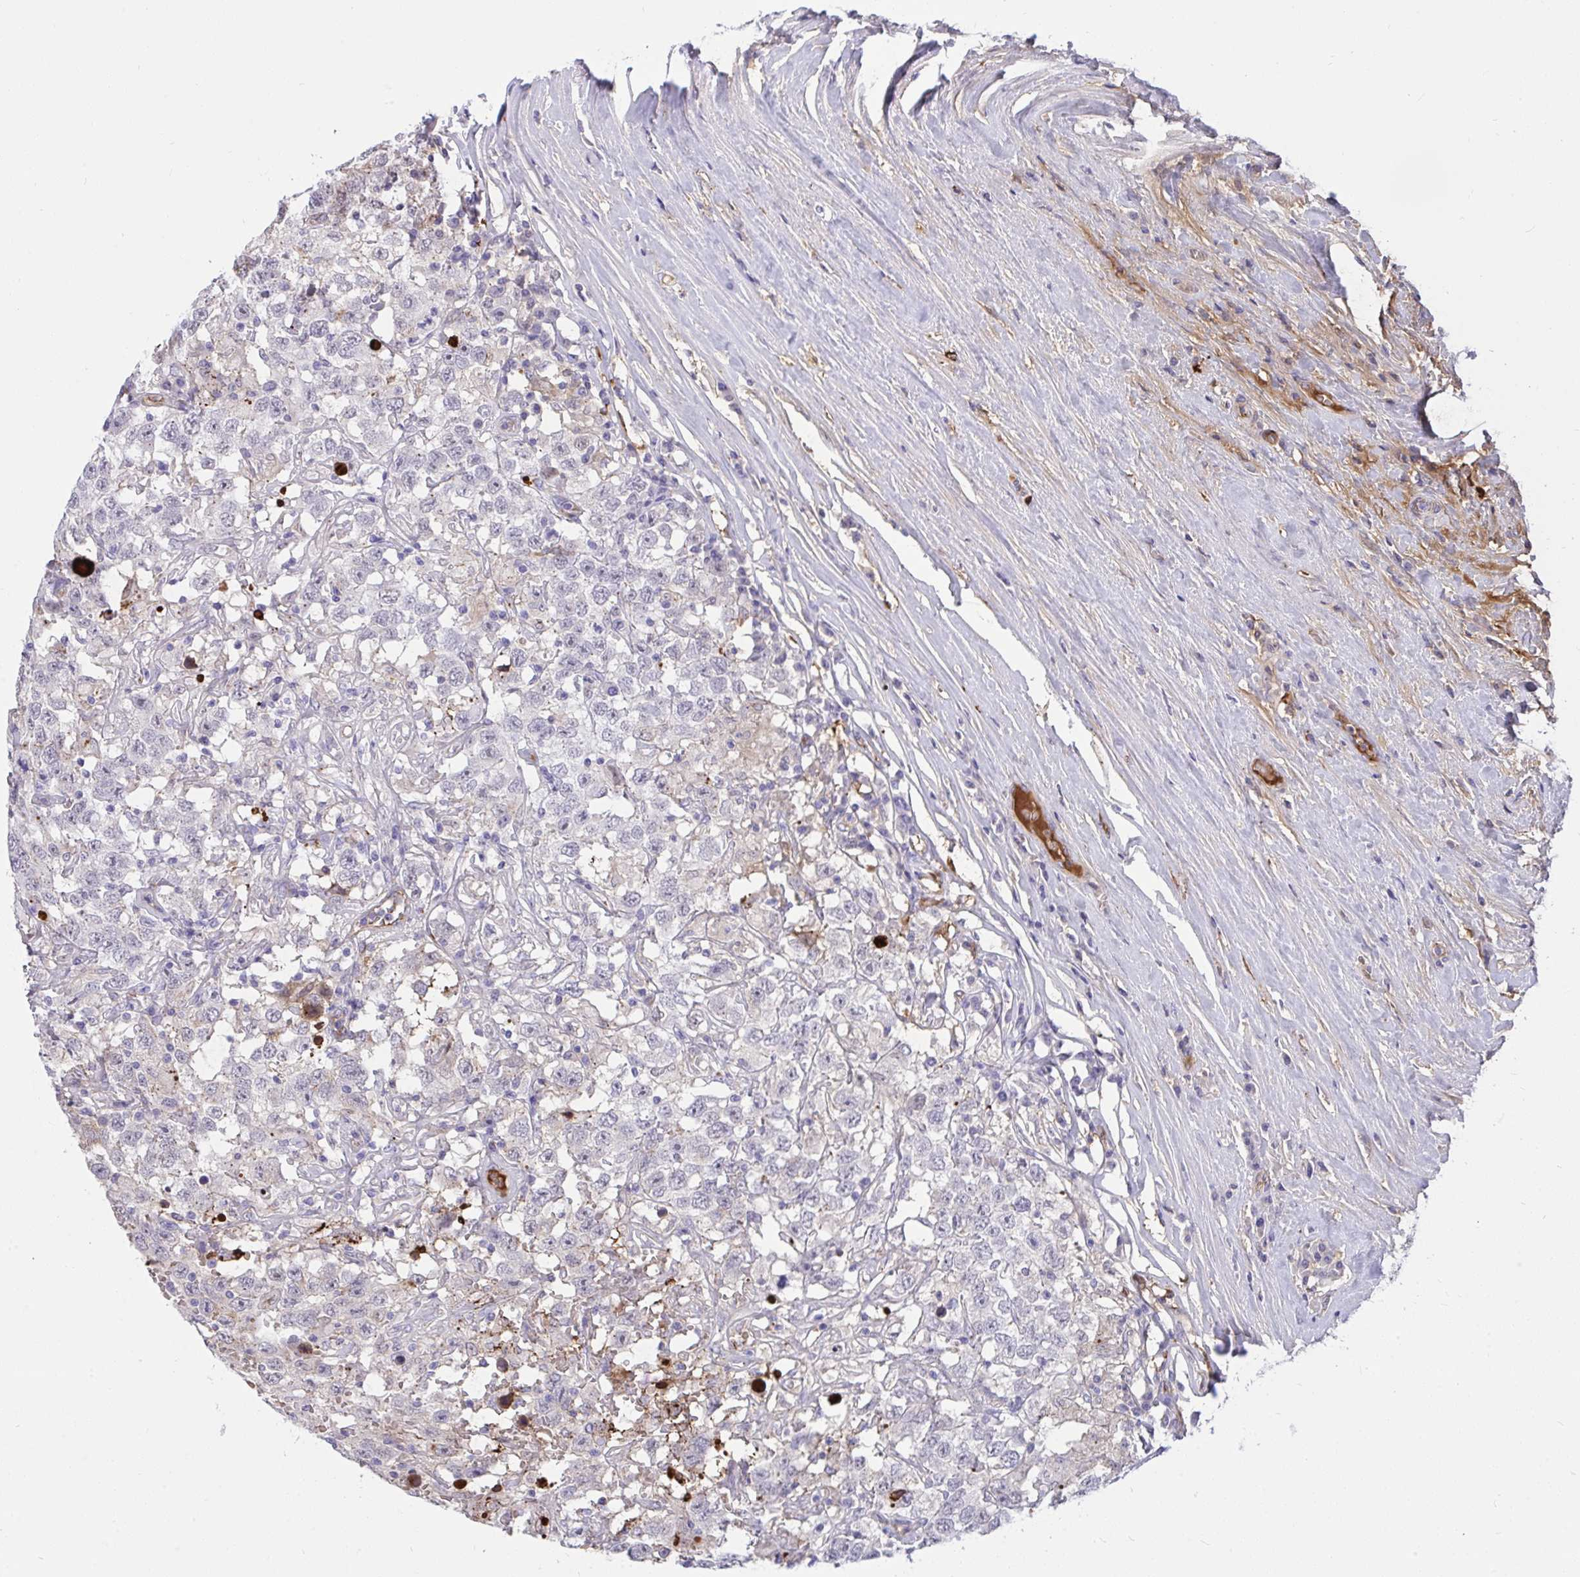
{"staining": {"intensity": "negative", "quantity": "none", "location": "none"}, "tissue": "testis cancer", "cell_type": "Tumor cells", "image_type": "cancer", "snomed": [{"axis": "morphology", "description": "Seminoma, NOS"}, {"axis": "topography", "description": "Testis"}], "caption": "Seminoma (testis) stained for a protein using immunohistochemistry (IHC) exhibits no positivity tumor cells.", "gene": "F2", "patient": {"sex": "male", "age": 41}}